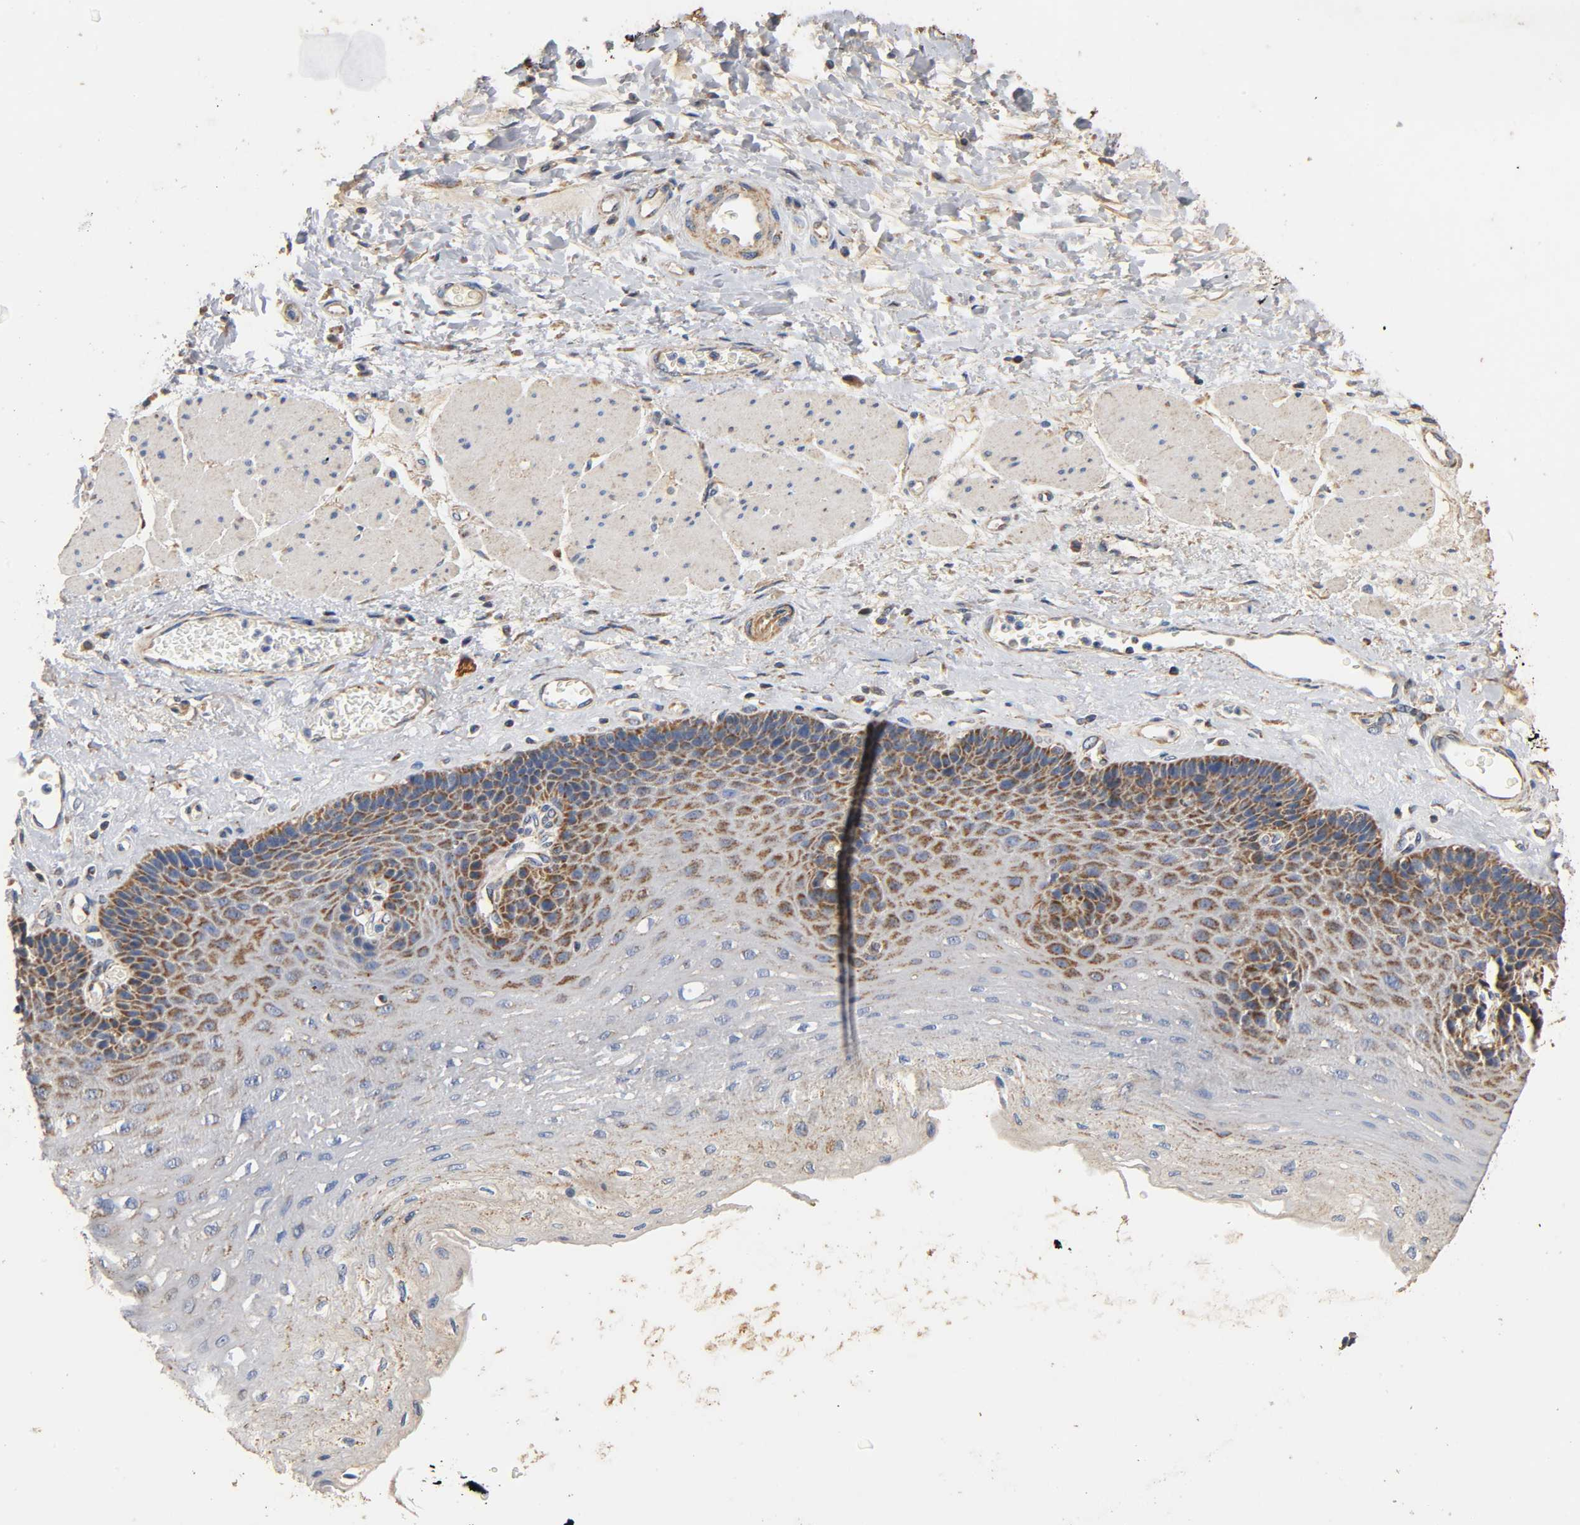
{"staining": {"intensity": "weak", "quantity": "25%-75%", "location": "cytoplasmic/membranous"}, "tissue": "esophagus", "cell_type": "Squamous epithelial cells", "image_type": "normal", "snomed": [{"axis": "morphology", "description": "Normal tissue, NOS"}, {"axis": "topography", "description": "Esophagus"}], "caption": "A low amount of weak cytoplasmic/membranous positivity is seen in approximately 25%-75% of squamous epithelial cells in benign esophagus. Using DAB (brown) and hematoxylin (blue) stains, captured at high magnification using brightfield microscopy.", "gene": "NDUFS3", "patient": {"sex": "female", "age": 72}}